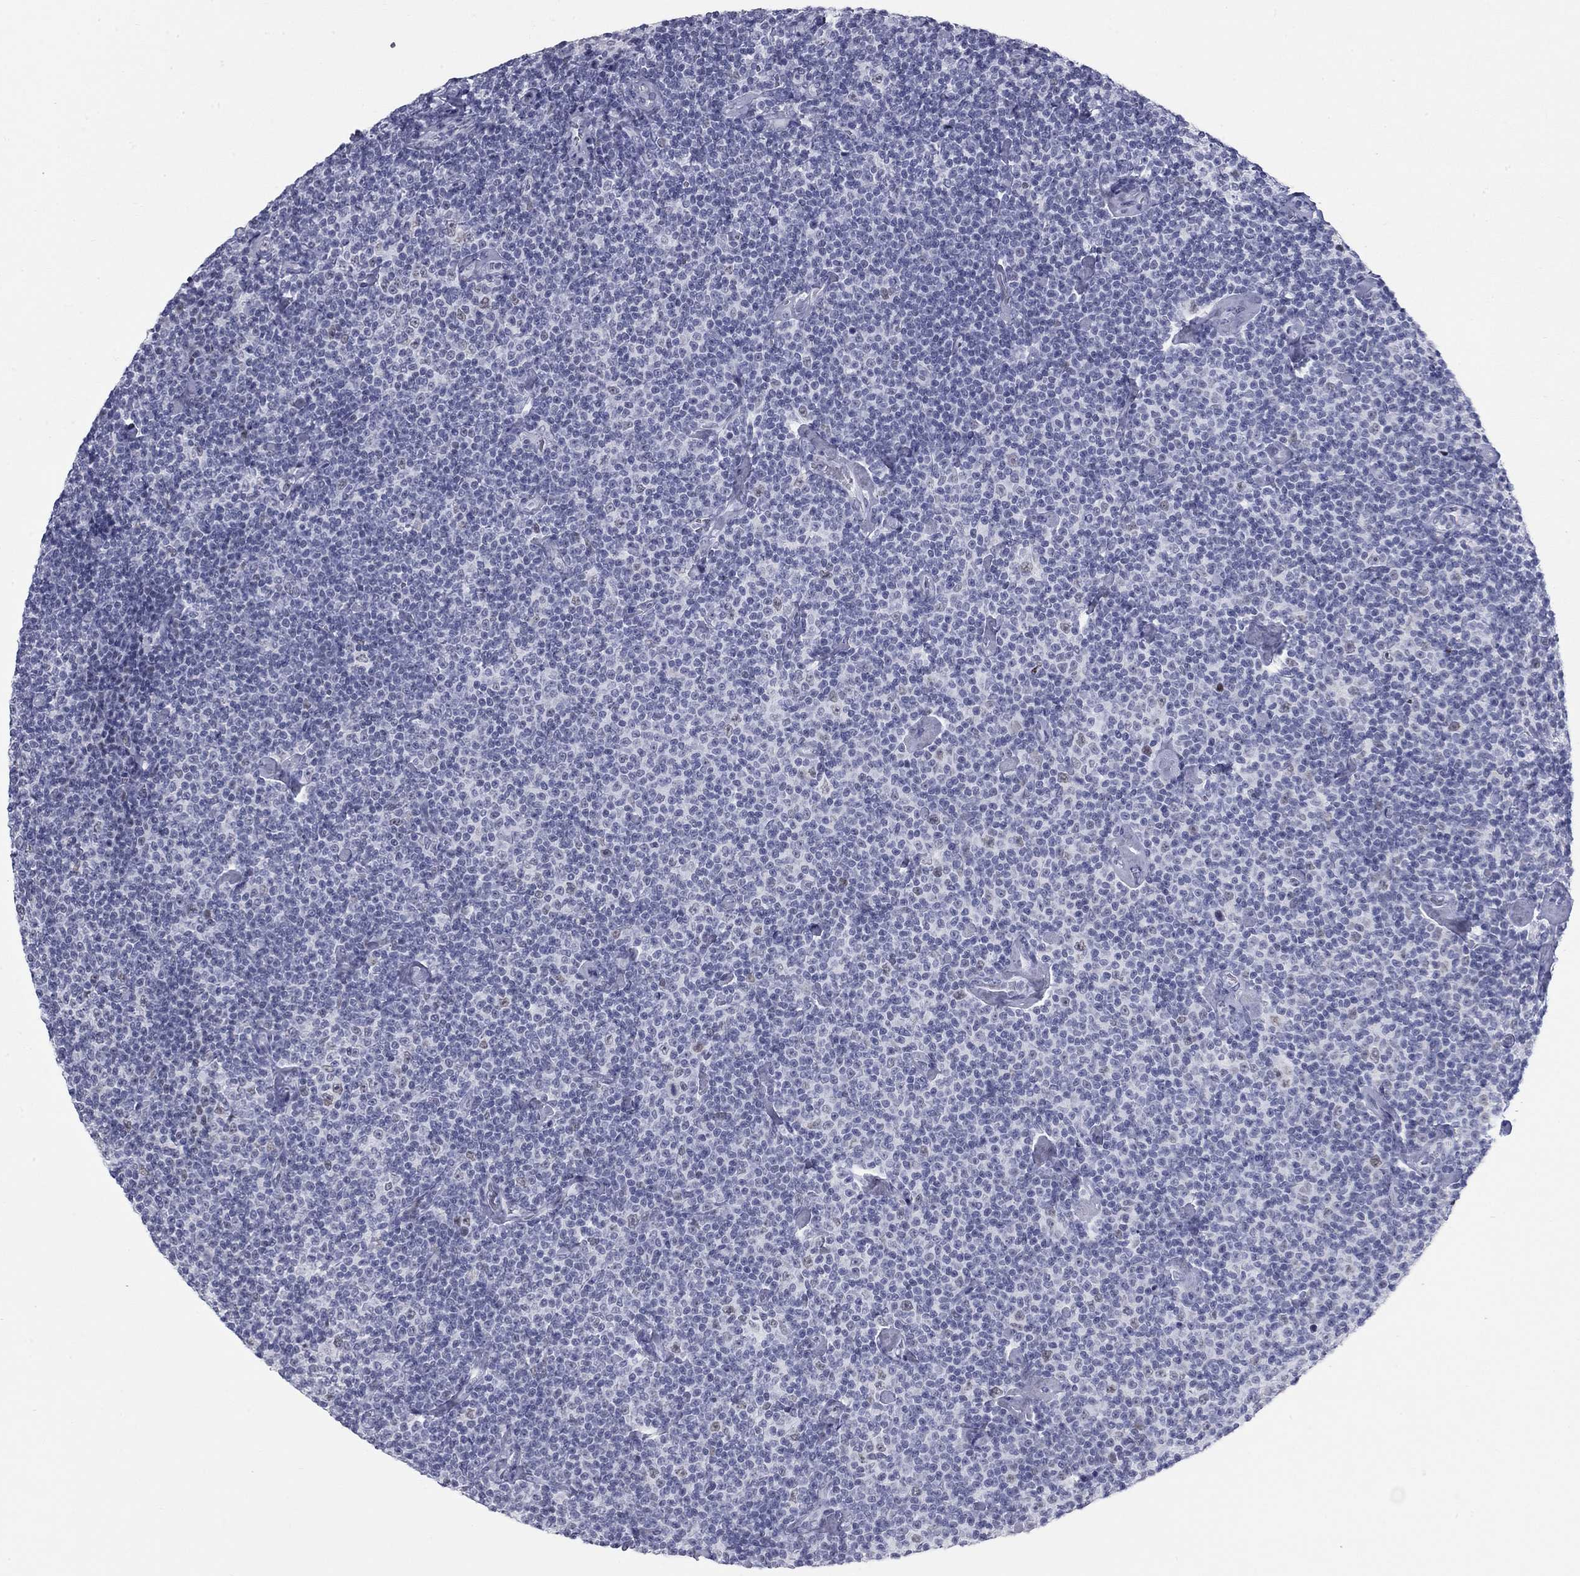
{"staining": {"intensity": "negative", "quantity": "none", "location": "none"}, "tissue": "lymphoma", "cell_type": "Tumor cells", "image_type": "cancer", "snomed": [{"axis": "morphology", "description": "Malignant lymphoma, non-Hodgkin's type, Low grade"}, {"axis": "topography", "description": "Lymph node"}], "caption": "Lymphoma stained for a protein using immunohistochemistry reveals no expression tumor cells.", "gene": "ASF1B", "patient": {"sex": "male", "age": 81}}